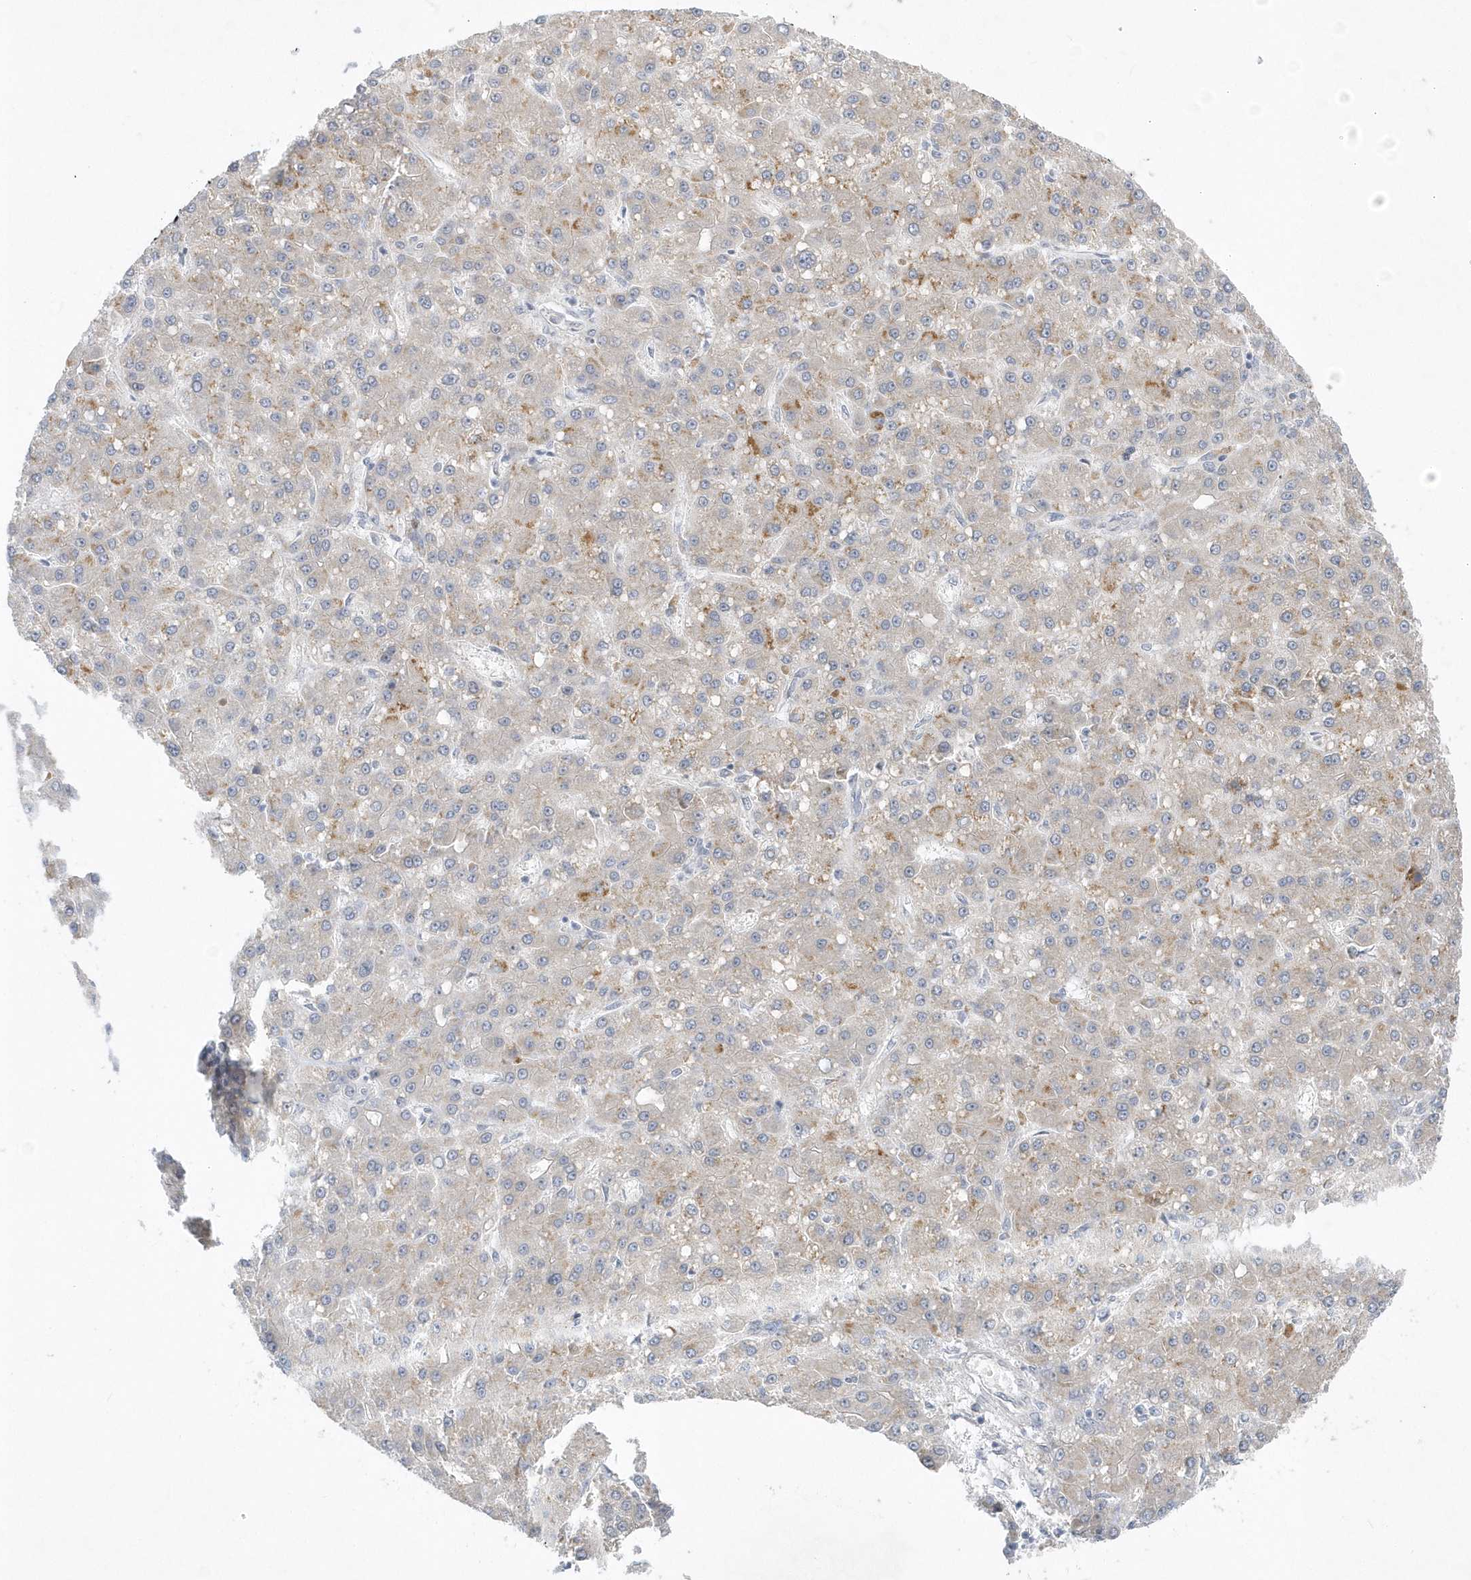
{"staining": {"intensity": "moderate", "quantity": "<25%", "location": "cytoplasmic/membranous"}, "tissue": "liver cancer", "cell_type": "Tumor cells", "image_type": "cancer", "snomed": [{"axis": "morphology", "description": "Carcinoma, Hepatocellular, NOS"}, {"axis": "topography", "description": "Liver"}], "caption": "Liver cancer (hepatocellular carcinoma) stained with a brown dye shows moderate cytoplasmic/membranous positive positivity in about <25% of tumor cells.", "gene": "ZC3H12D", "patient": {"sex": "male", "age": 67}}